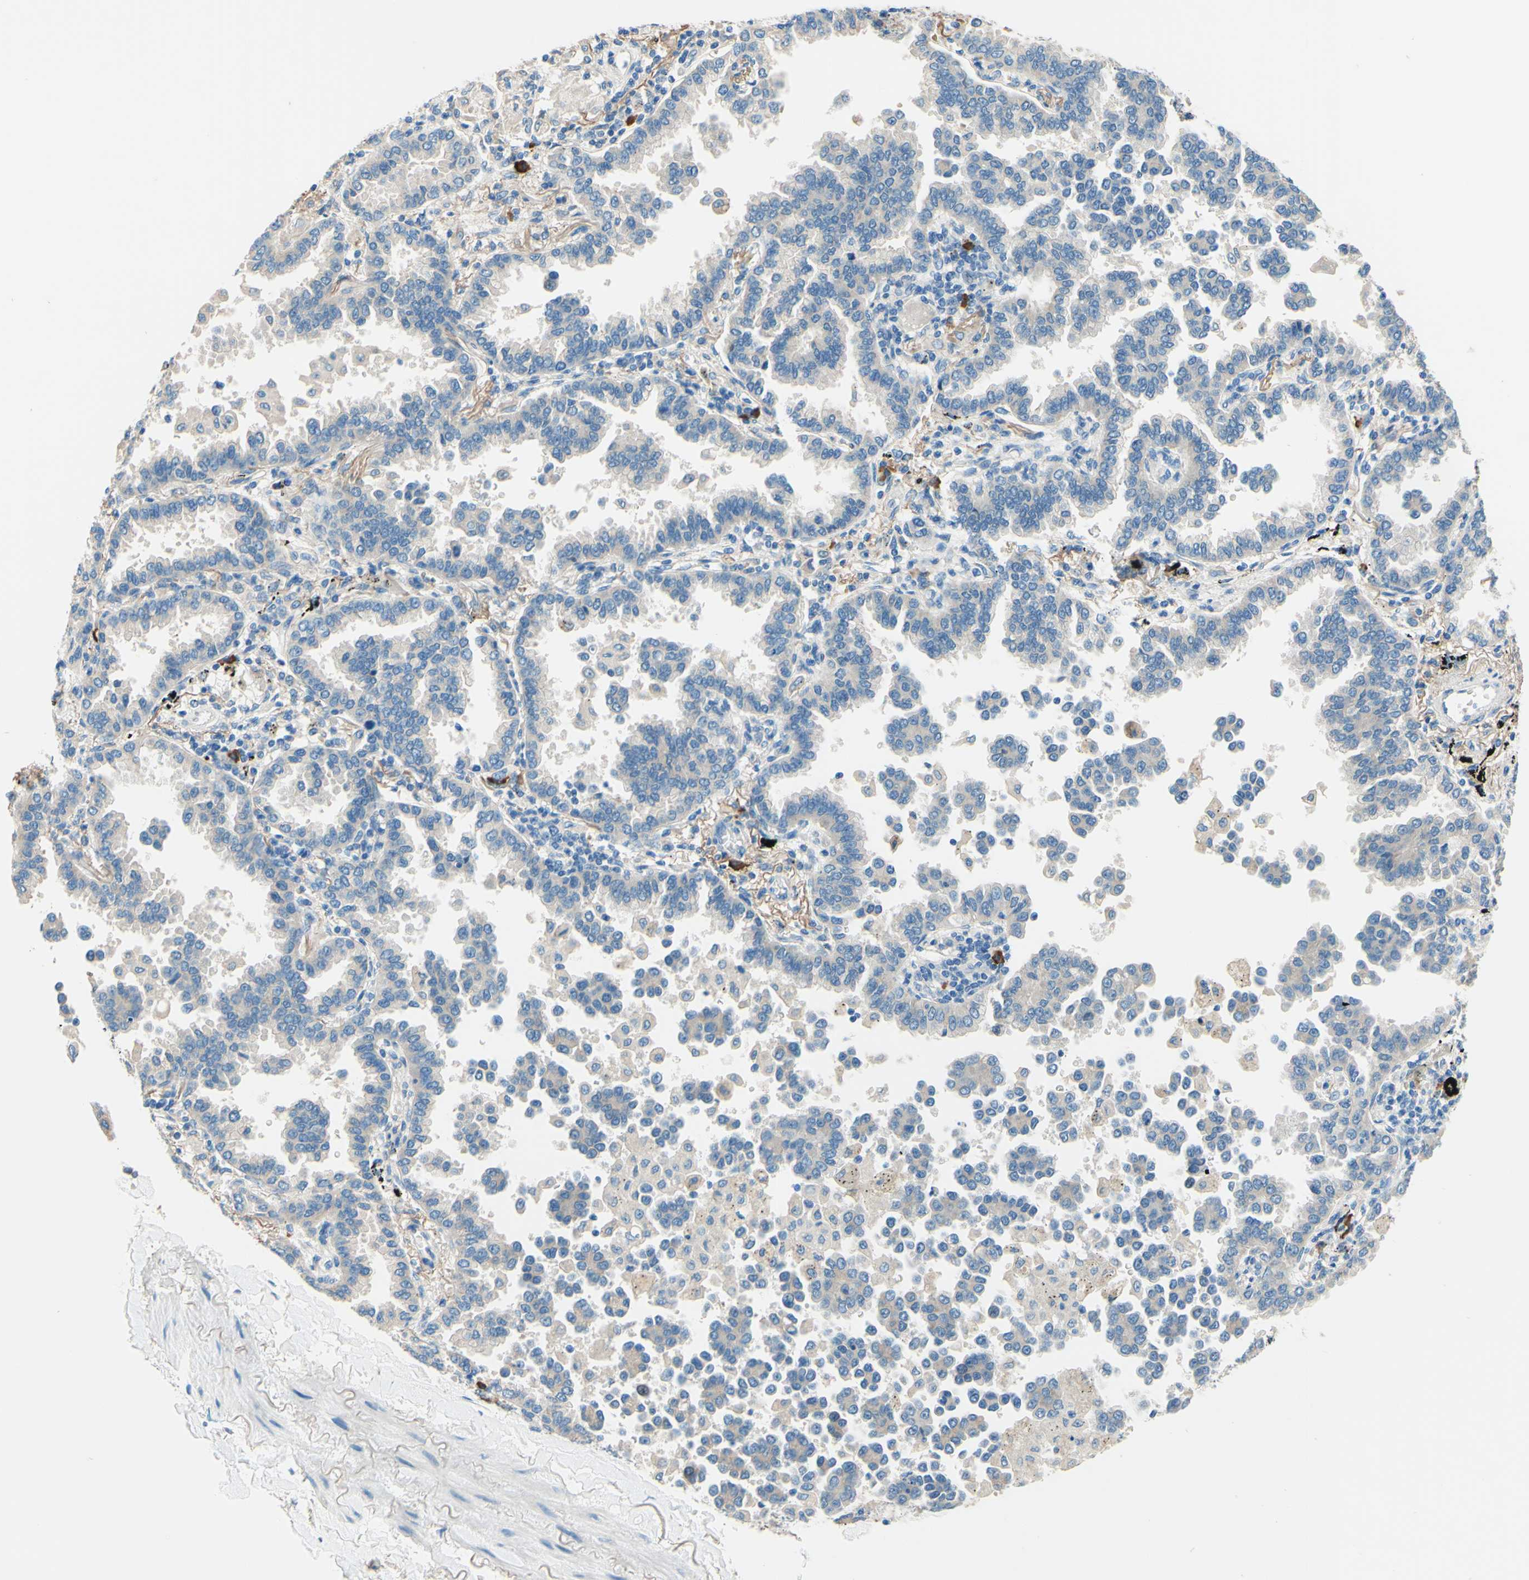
{"staining": {"intensity": "negative", "quantity": "none", "location": "none"}, "tissue": "lung cancer", "cell_type": "Tumor cells", "image_type": "cancer", "snomed": [{"axis": "morphology", "description": "Normal tissue, NOS"}, {"axis": "morphology", "description": "Adenocarcinoma, NOS"}, {"axis": "topography", "description": "Lung"}], "caption": "This is a histopathology image of immunohistochemistry (IHC) staining of lung cancer (adenocarcinoma), which shows no positivity in tumor cells.", "gene": "PASD1", "patient": {"sex": "male", "age": 59}}